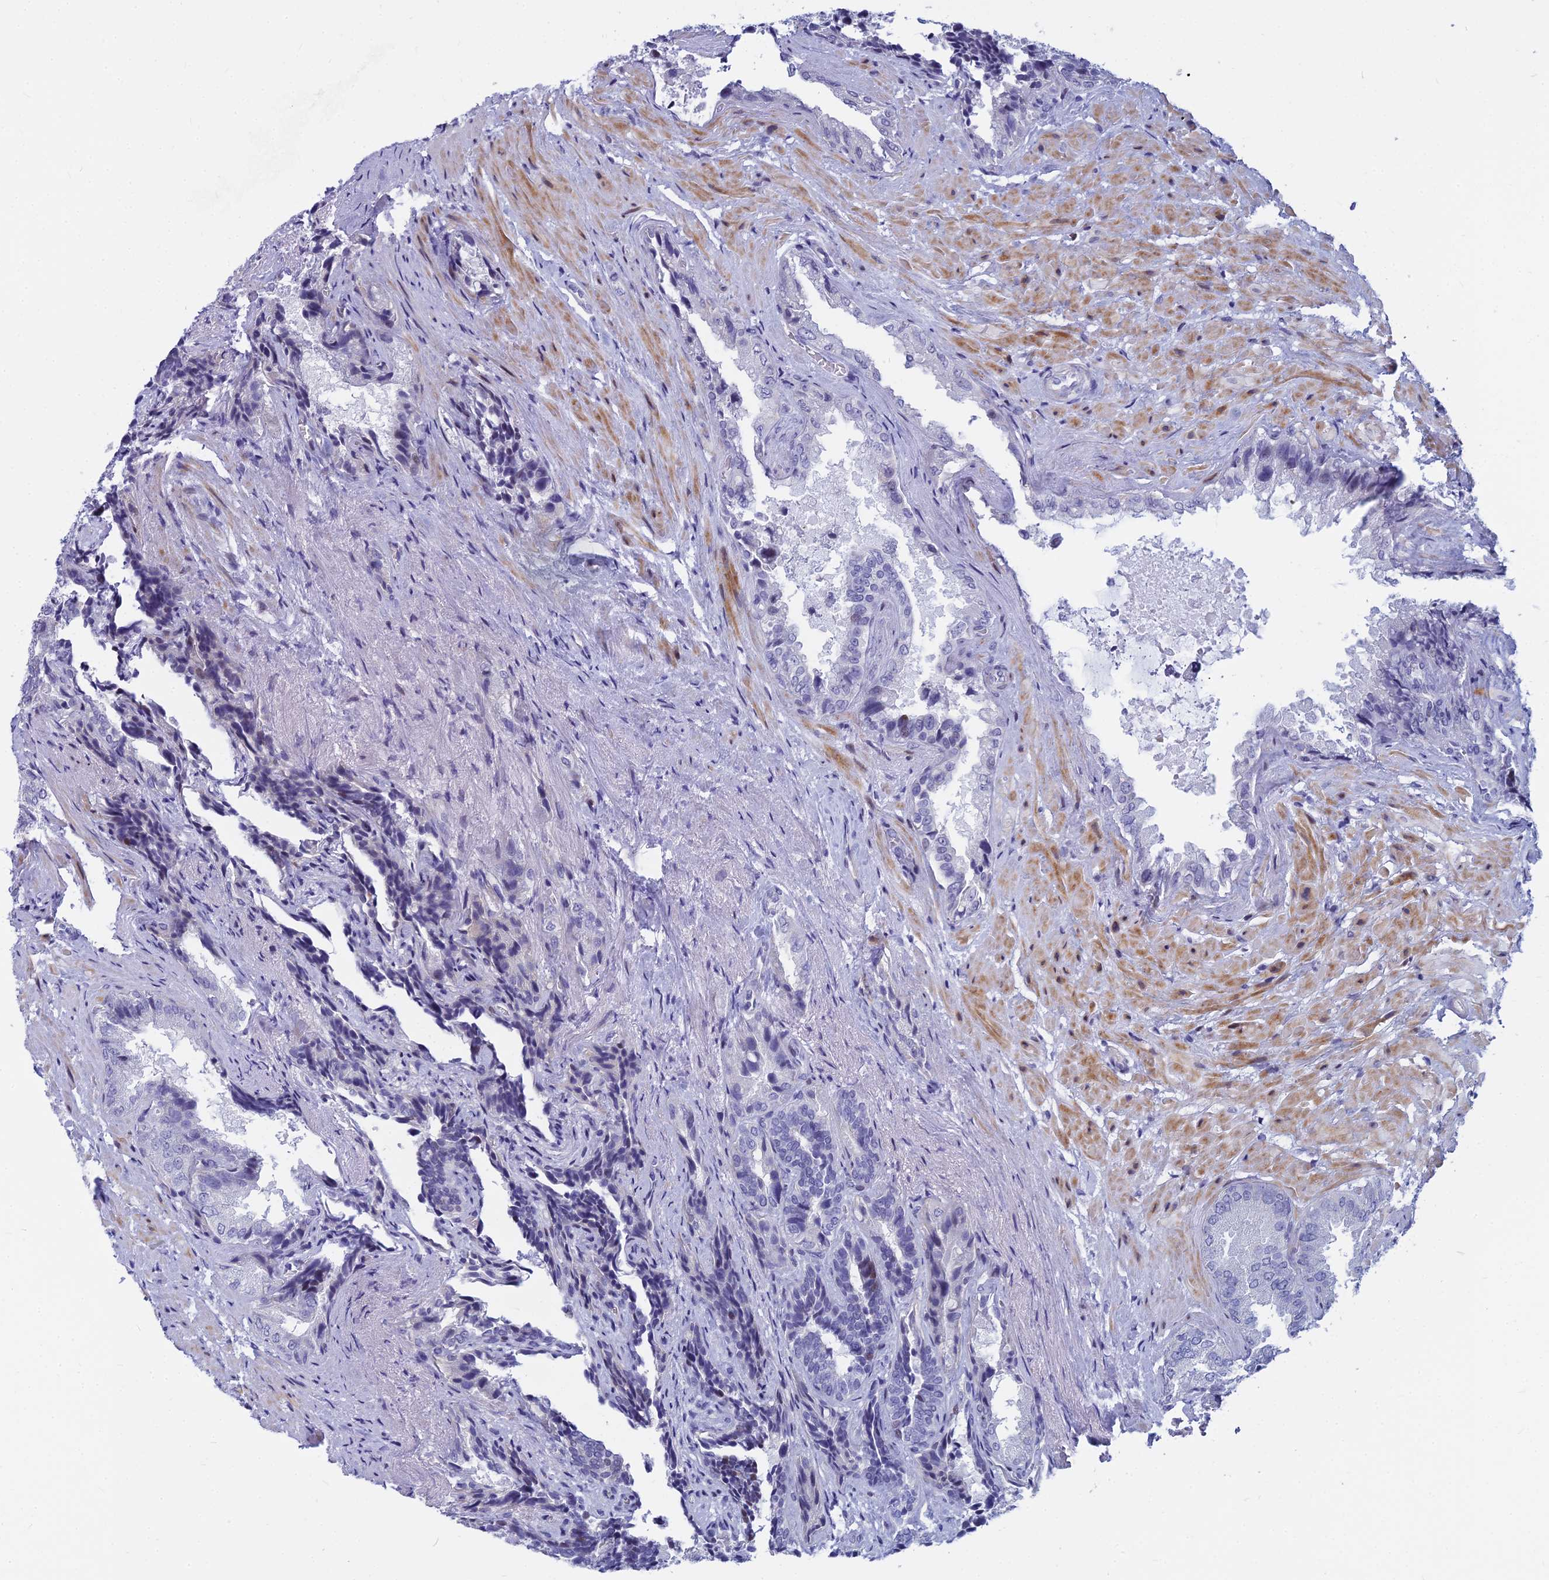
{"staining": {"intensity": "negative", "quantity": "none", "location": "none"}, "tissue": "seminal vesicle", "cell_type": "Glandular cells", "image_type": "normal", "snomed": [{"axis": "morphology", "description": "Normal tissue, NOS"}, {"axis": "topography", "description": "Seminal veicle"}, {"axis": "topography", "description": "Peripheral nerve tissue"}], "caption": "Image shows no protein positivity in glandular cells of benign seminal vesicle.", "gene": "MYBPC2", "patient": {"sex": "male", "age": 63}}